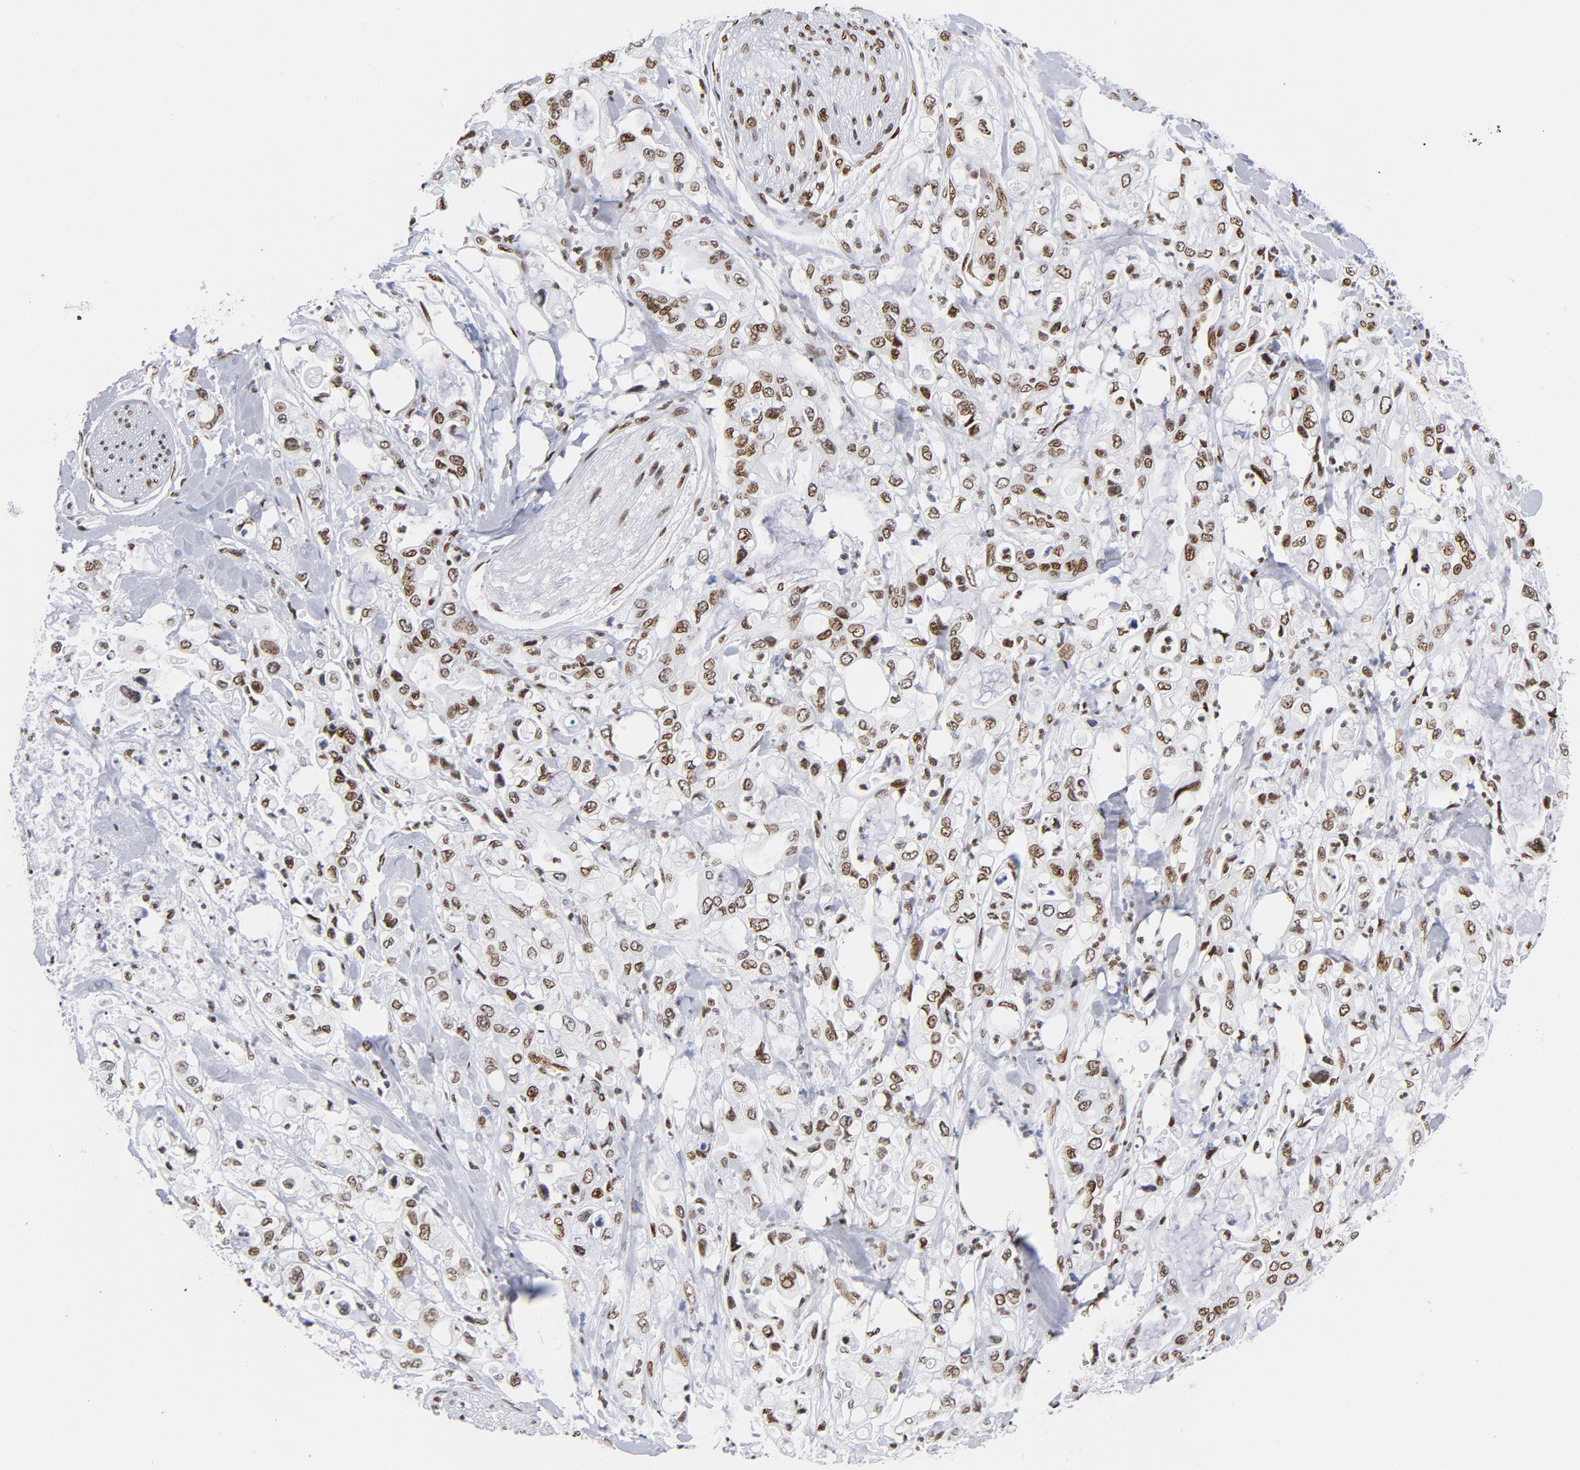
{"staining": {"intensity": "moderate", "quantity": ">75%", "location": "cytoplasmic/membranous,nuclear"}, "tissue": "pancreatic cancer", "cell_type": "Tumor cells", "image_type": "cancer", "snomed": [{"axis": "morphology", "description": "Adenocarcinoma, NOS"}, {"axis": "topography", "description": "Pancreas"}], "caption": "IHC image of human pancreatic adenocarcinoma stained for a protein (brown), which shows medium levels of moderate cytoplasmic/membranous and nuclear staining in about >75% of tumor cells.", "gene": "TOP2B", "patient": {"sex": "male", "age": 70}}